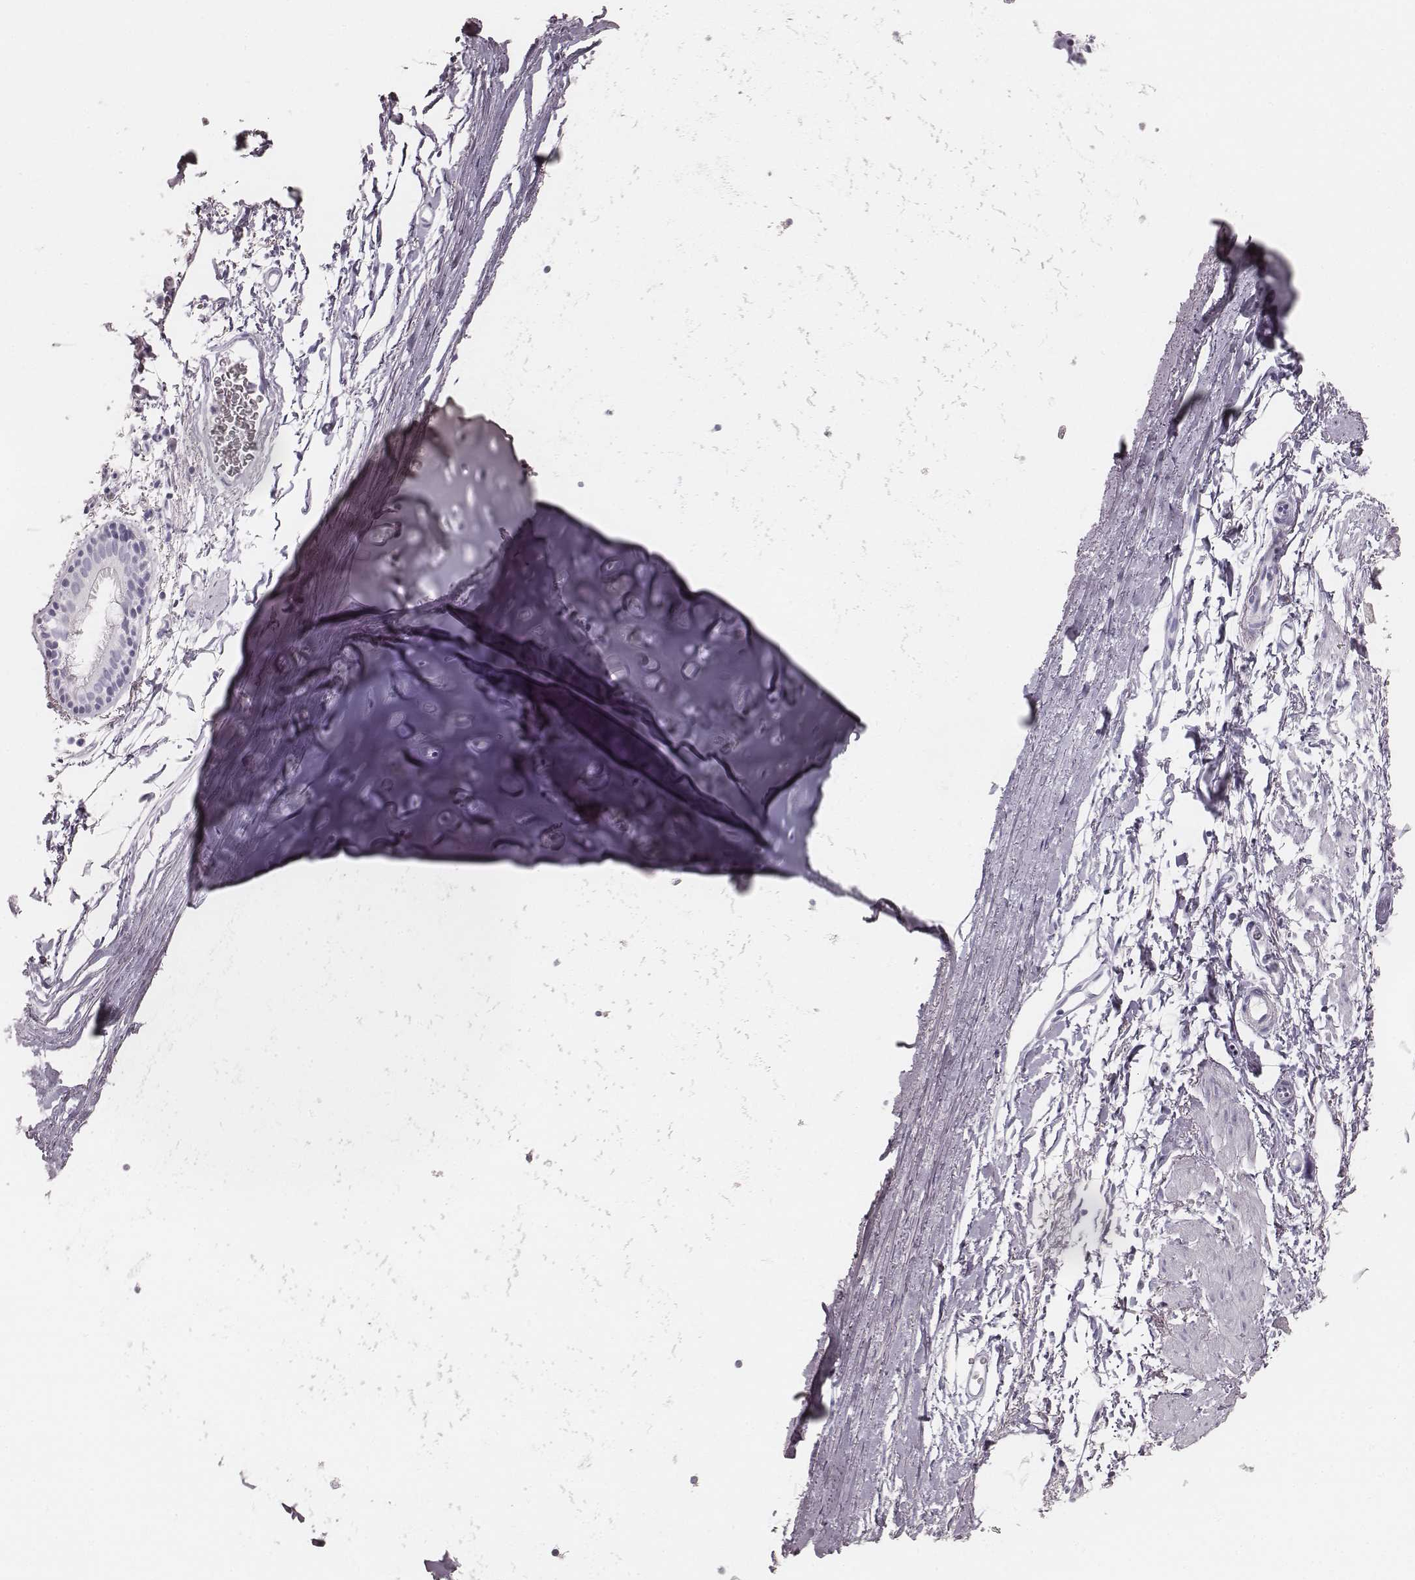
{"staining": {"intensity": "negative", "quantity": "none", "location": "none"}, "tissue": "bronchus", "cell_type": "Respiratory epithelial cells", "image_type": "normal", "snomed": [{"axis": "morphology", "description": "Normal tissue, NOS"}, {"axis": "topography", "description": "Lymph node"}, {"axis": "topography", "description": "Bronchus"}], "caption": "An immunohistochemistry (IHC) photomicrograph of unremarkable bronchus is shown. There is no staining in respiratory epithelial cells of bronchus.", "gene": "KRT34", "patient": {"sex": "female", "age": 70}}